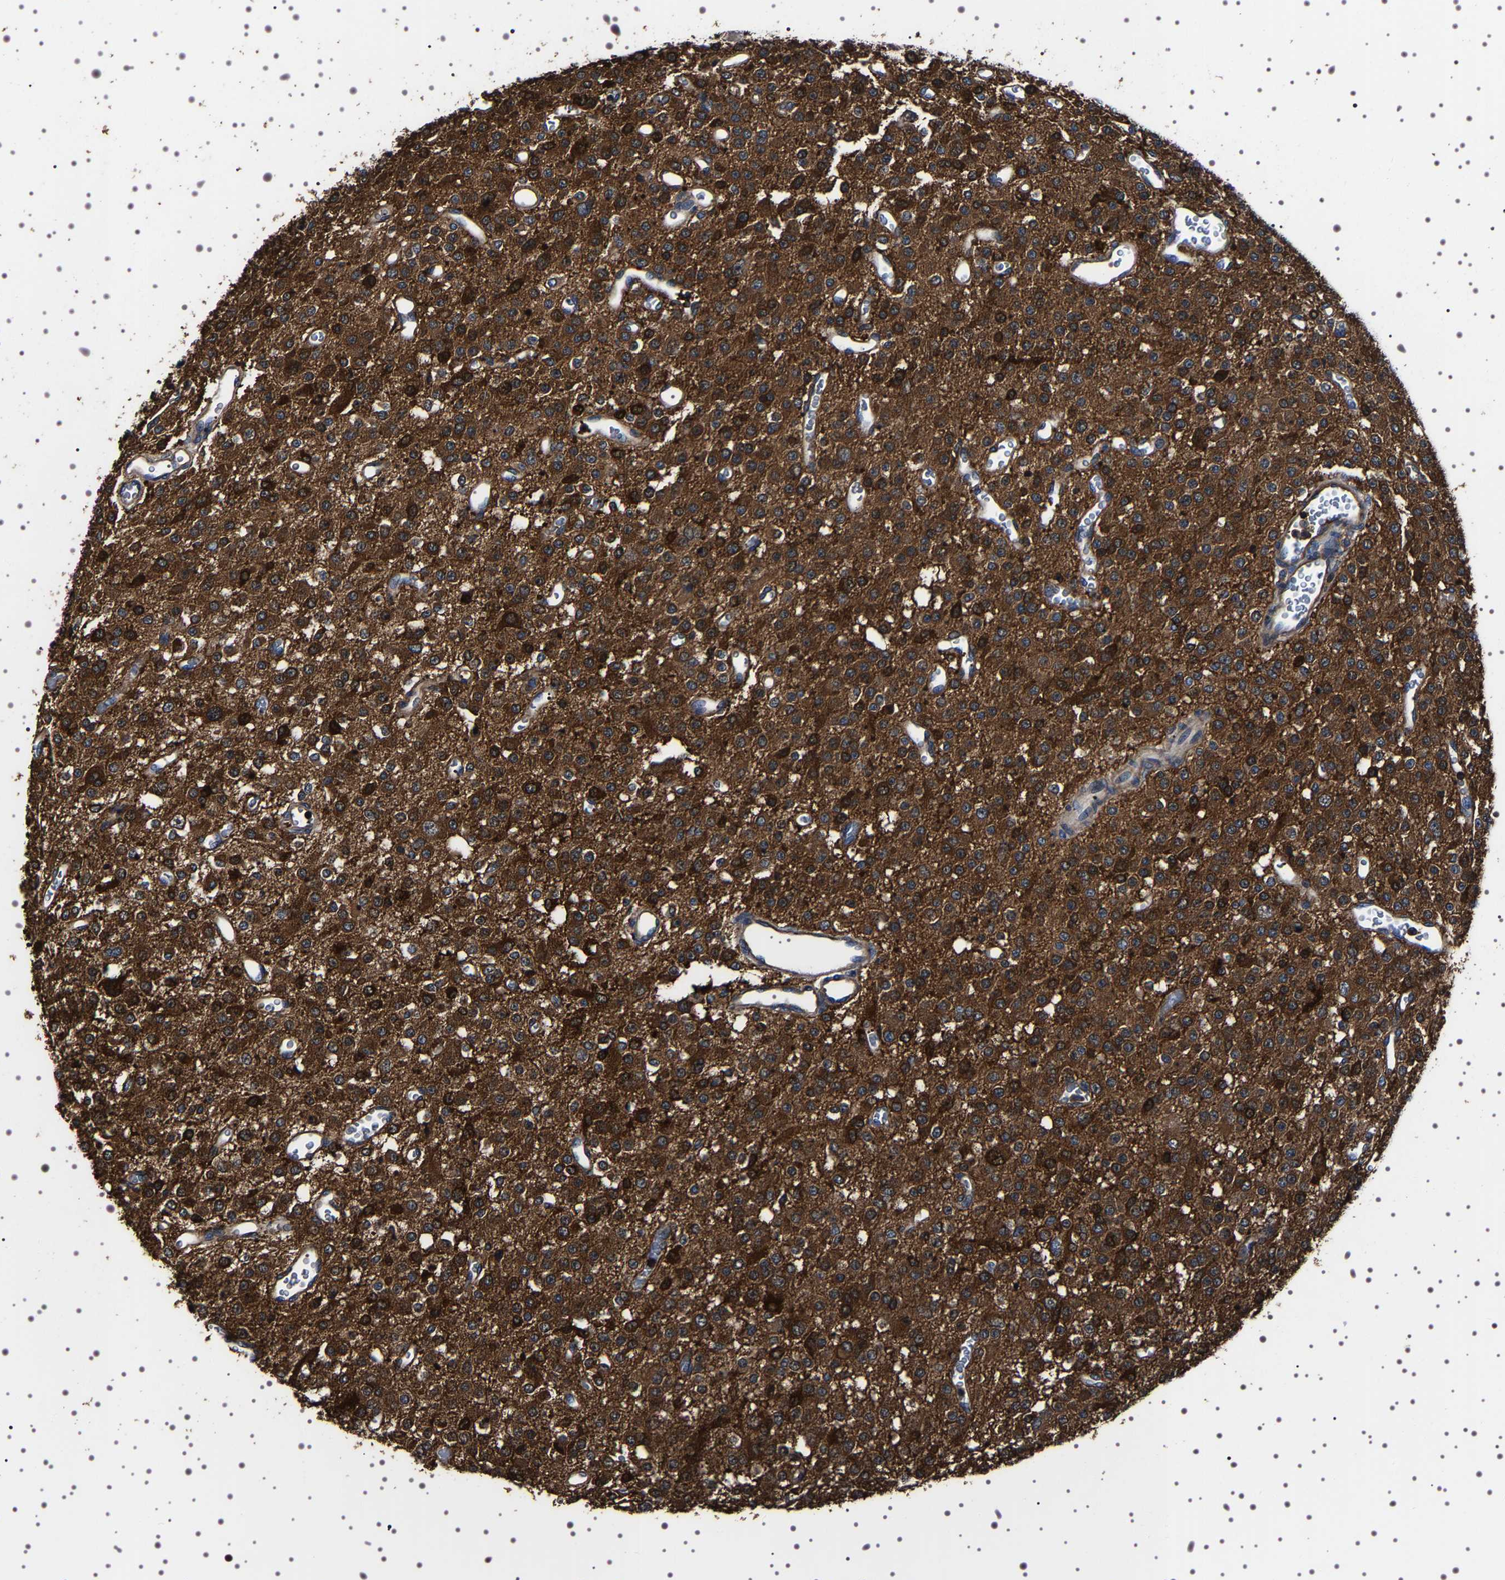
{"staining": {"intensity": "strong", "quantity": "25%-75%", "location": "cytoplasmic/membranous"}, "tissue": "glioma", "cell_type": "Tumor cells", "image_type": "cancer", "snomed": [{"axis": "morphology", "description": "Glioma, malignant, Low grade"}, {"axis": "topography", "description": "Brain"}], "caption": "Immunohistochemical staining of glioma demonstrates strong cytoplasmic/membranous protein positivity in about 25%-75% of tumor cells.", "gene": "WDR1", "patient": {"sex": "male", "age": 38}}